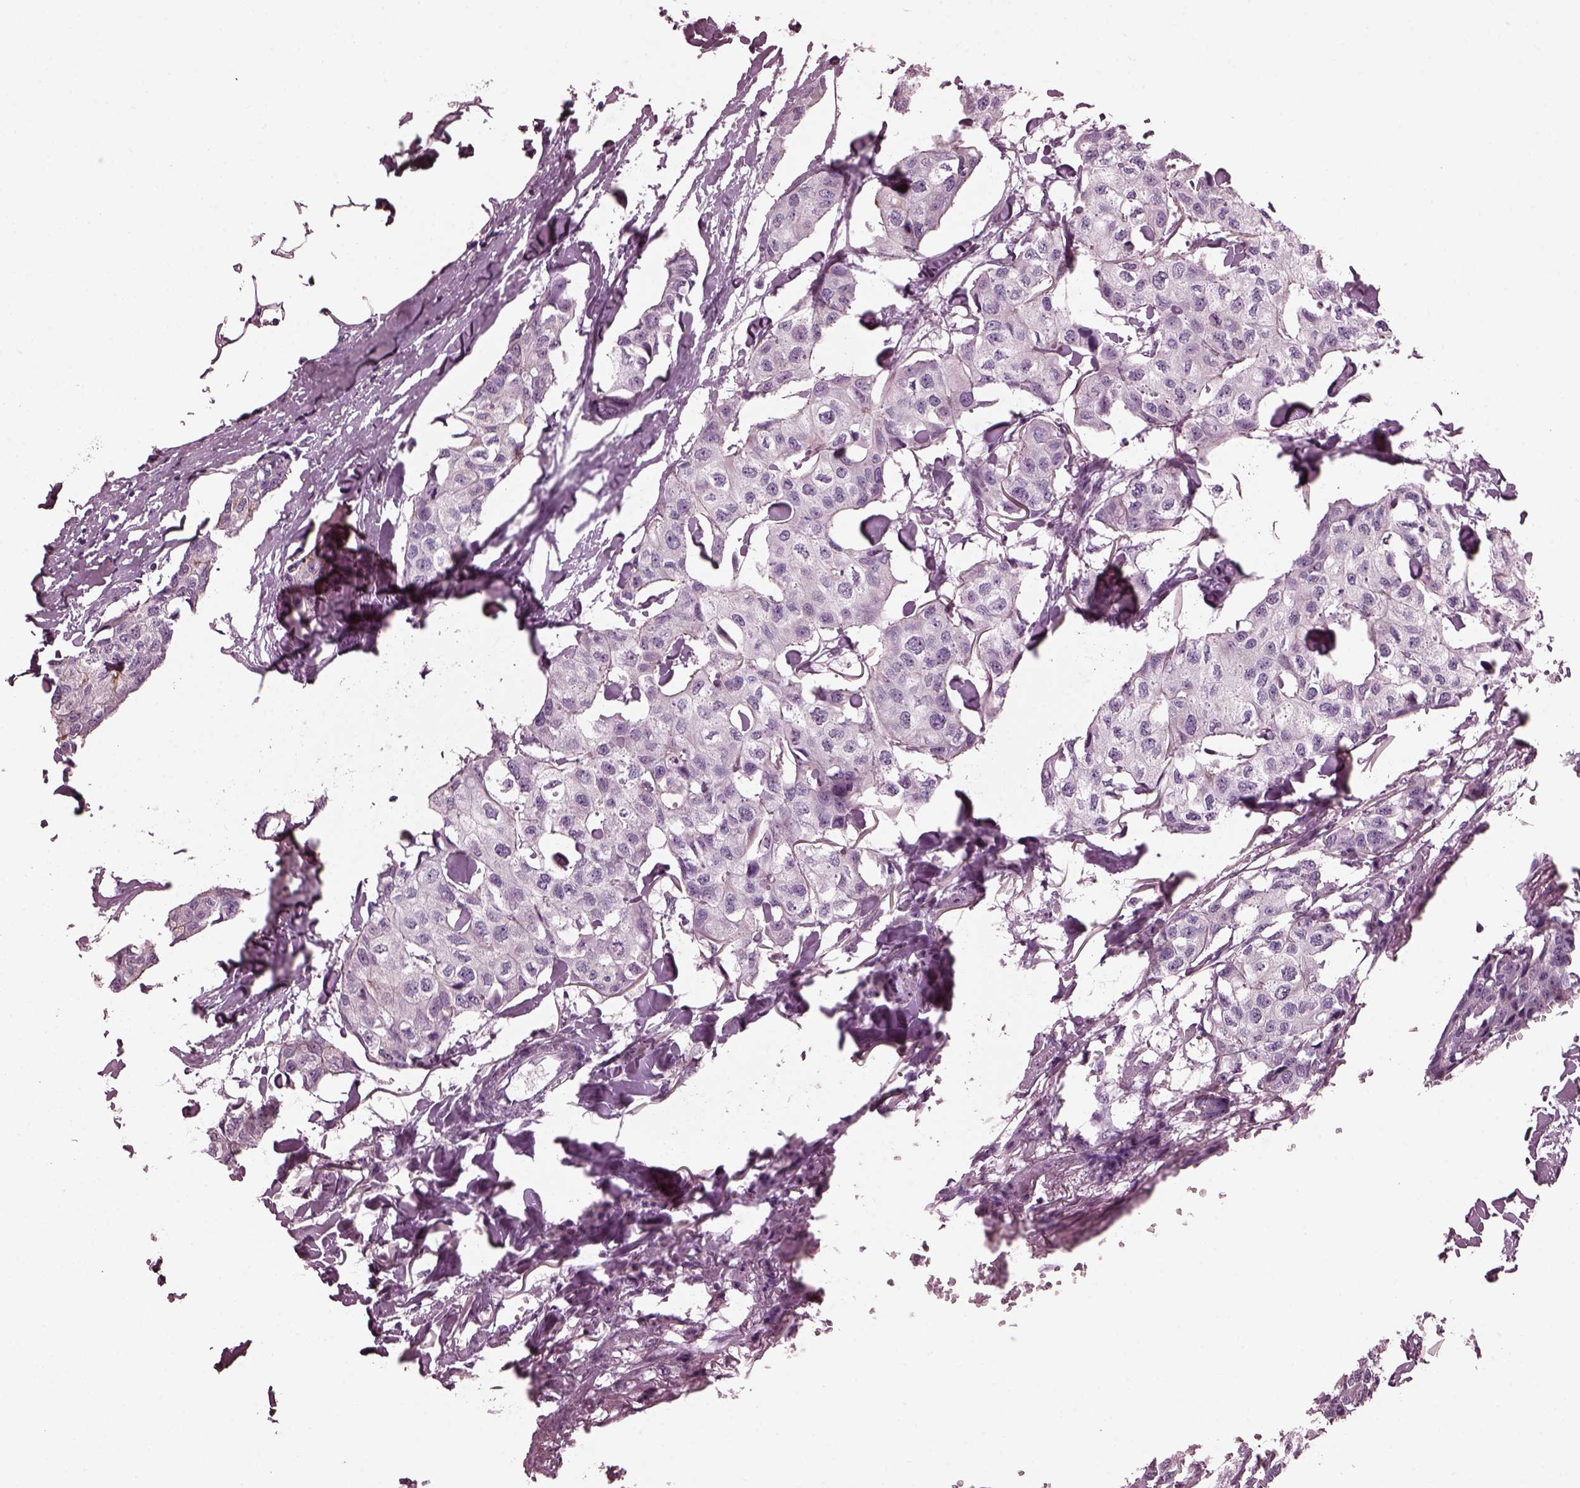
{"staining": {"intensity": "negative", "quantity": "none", "location": "none"}, "tissue": "breast cancer", "cell_type": "Tumor cells", "image_type": "cancer", "snomed": [{"axis": "morphology", "description": "Duct carcinoma"}, {"axis": "topography", "description": "Breast"}], "caption": "An immunohistochemistry micrograph of breast intraductal carcinoma is shown. There is no staining in tumor cells of breast intraductal carcinoma. (Immunohistochemistry (ihc), brightfield microscopy, high magnification).", "gene": "GDF11", "patient": {"sex": "female", "age": 80}}